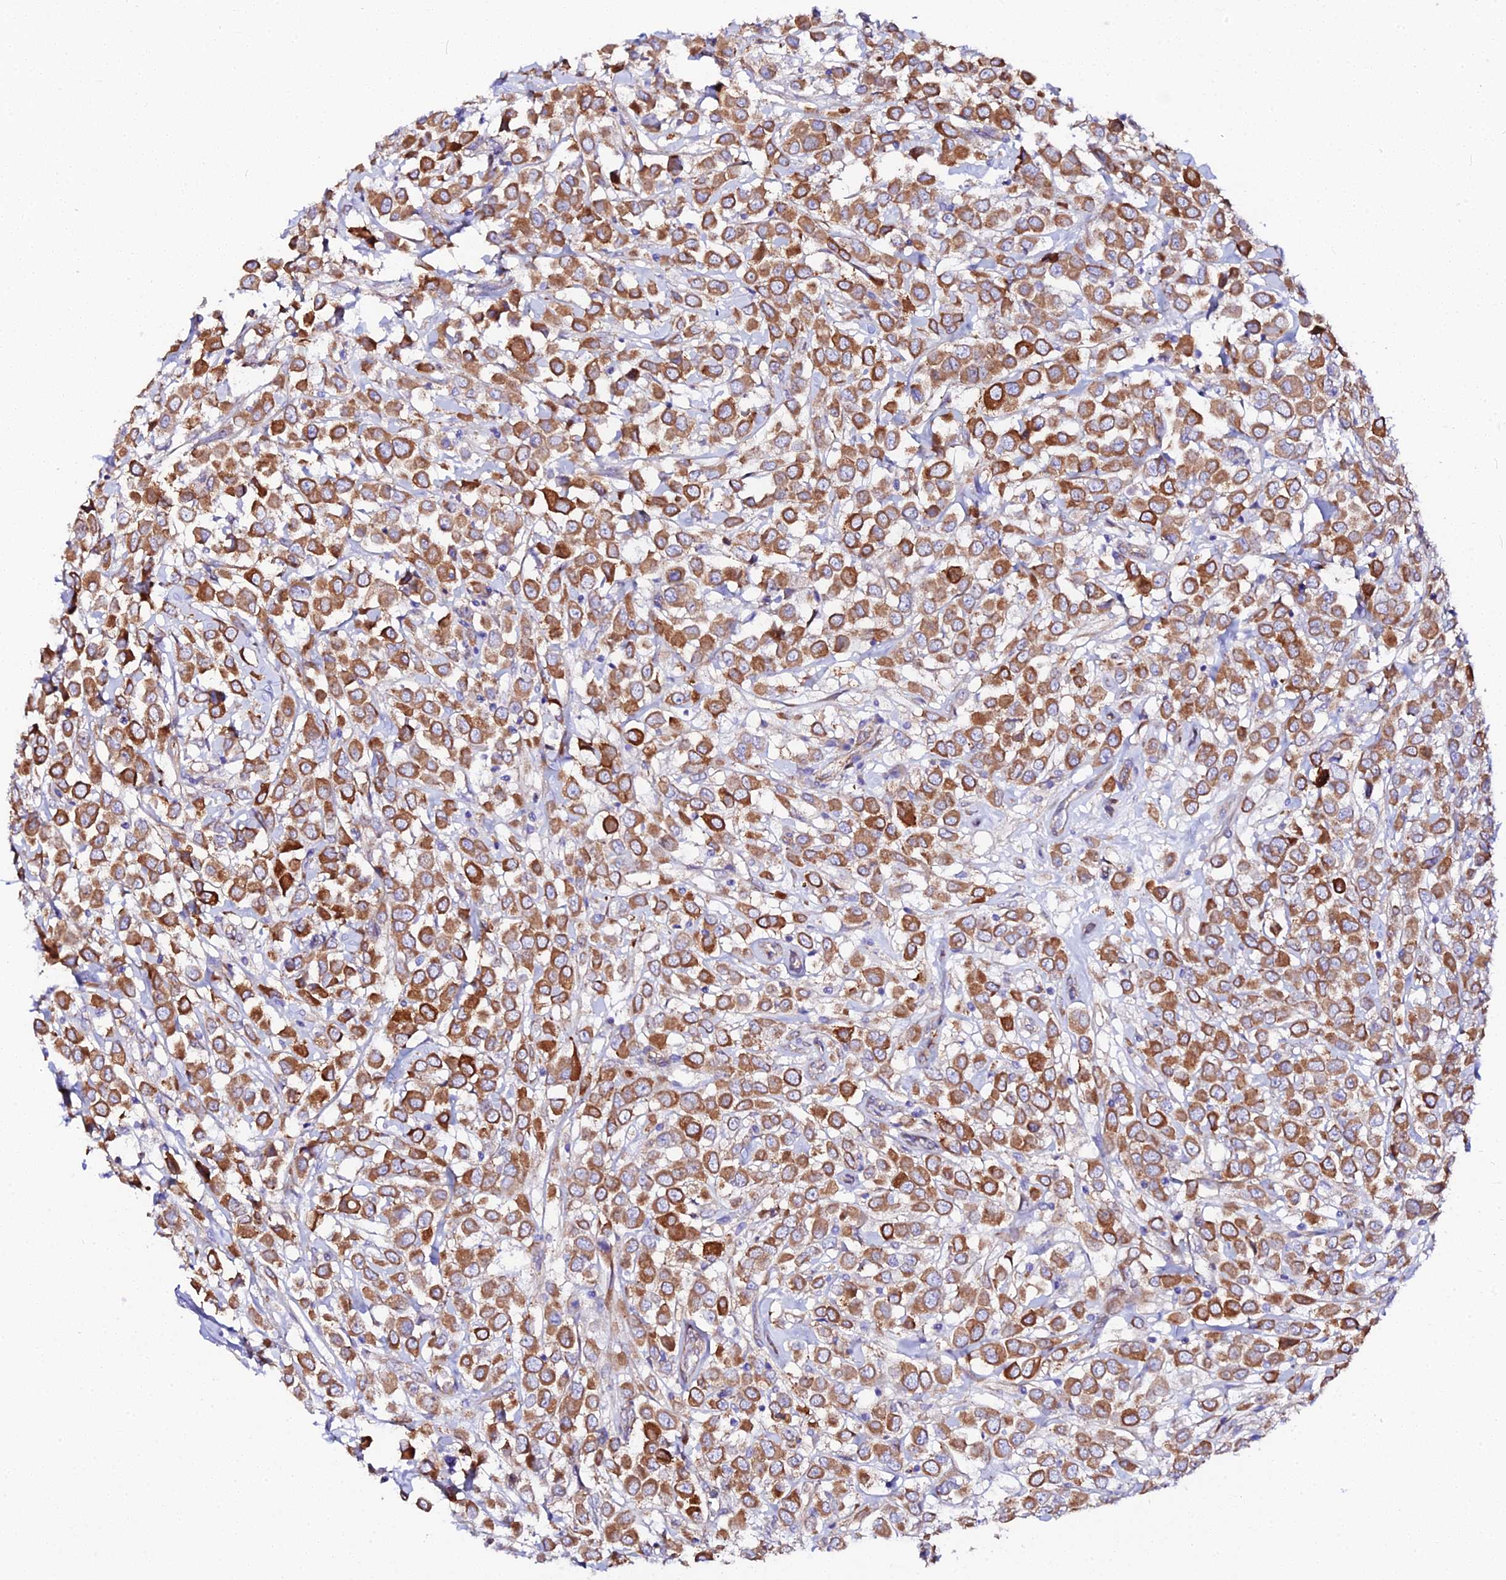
{"staining": {"intensity": "strong", "quantity": ">75%", "location": "cytoplasmic/membranous"}, "tissue": "breast cancer", "cell_type": "Tumor cells", "image_type": "cancer", "snomed": [{"axis": "morphology", "description": "Duct carcinoma"}, {"axis": "topography", "description": "Breast"}], "caption": "The image reveals immunohistochemical staining of breast intraductal carcinoma. There is strong cytoplasmic/membranous expression is identified in about >75% of tumor cells. Ihc stains the protein in brown and the nuclei are stained blue.", "gene": "CFAP45", "patient": {"sex": "female", "age": 61}}